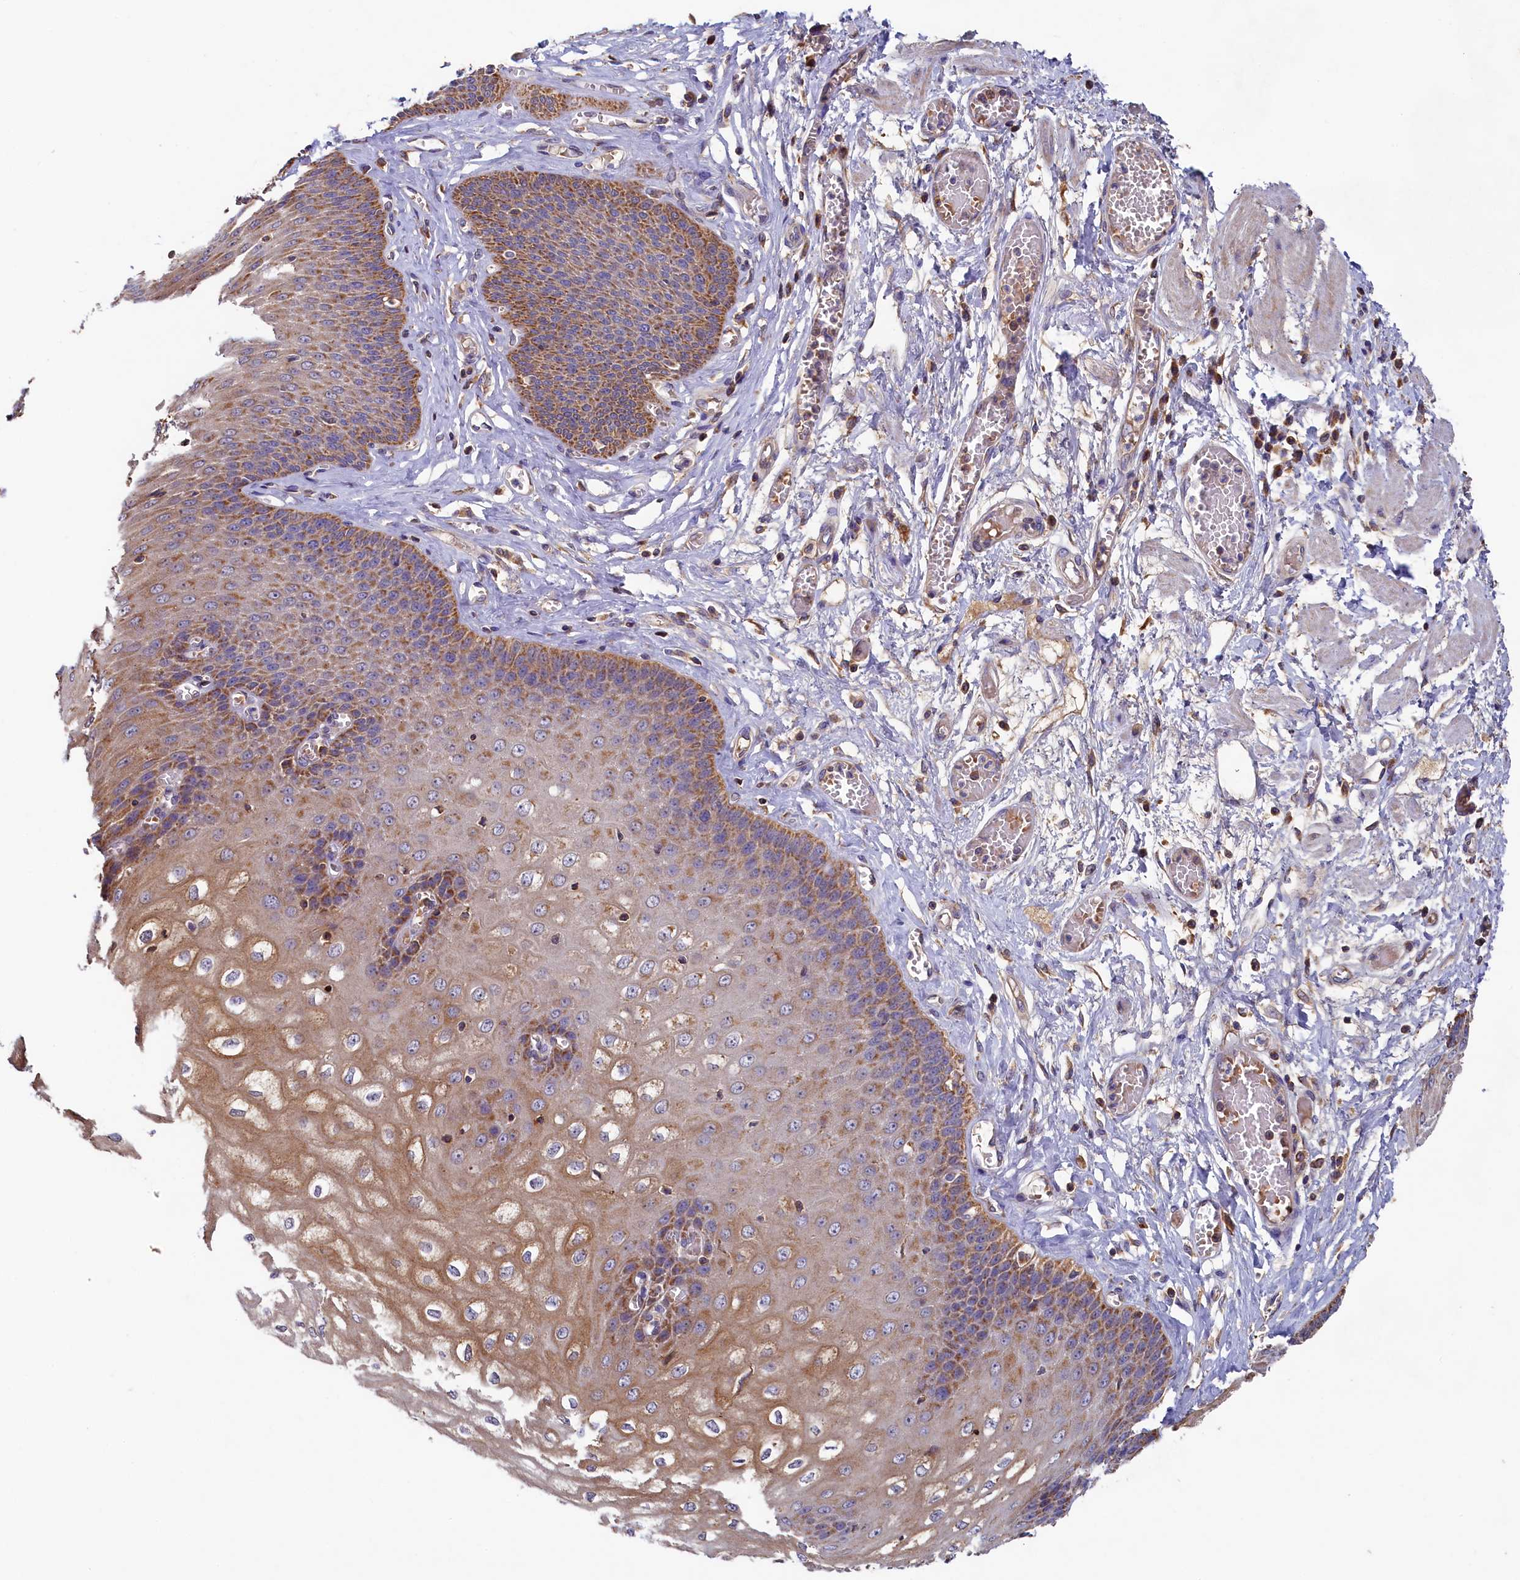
{"staining": {"intensity": "moderate", "quantity": ">75%", "location": "cytoplasmic/membranous"}, "tissue": "esophagus", "cell_type": "Squamous epithelial cells", "image_type": "normal", "snomed": [{"axis": "morphology", "description": "Normal tissue, NOS"}, {"axis": "topography", "description": "Esophagus"}], "caption": "About >75% of squamous epithelial cells in benign human esophagus display moderate cytoplasmic/membranous protein staining as visualized by brown immunohistochemical staining.", "gene": "SEC31B", "patient": {"sex": "male", "age": 60}}